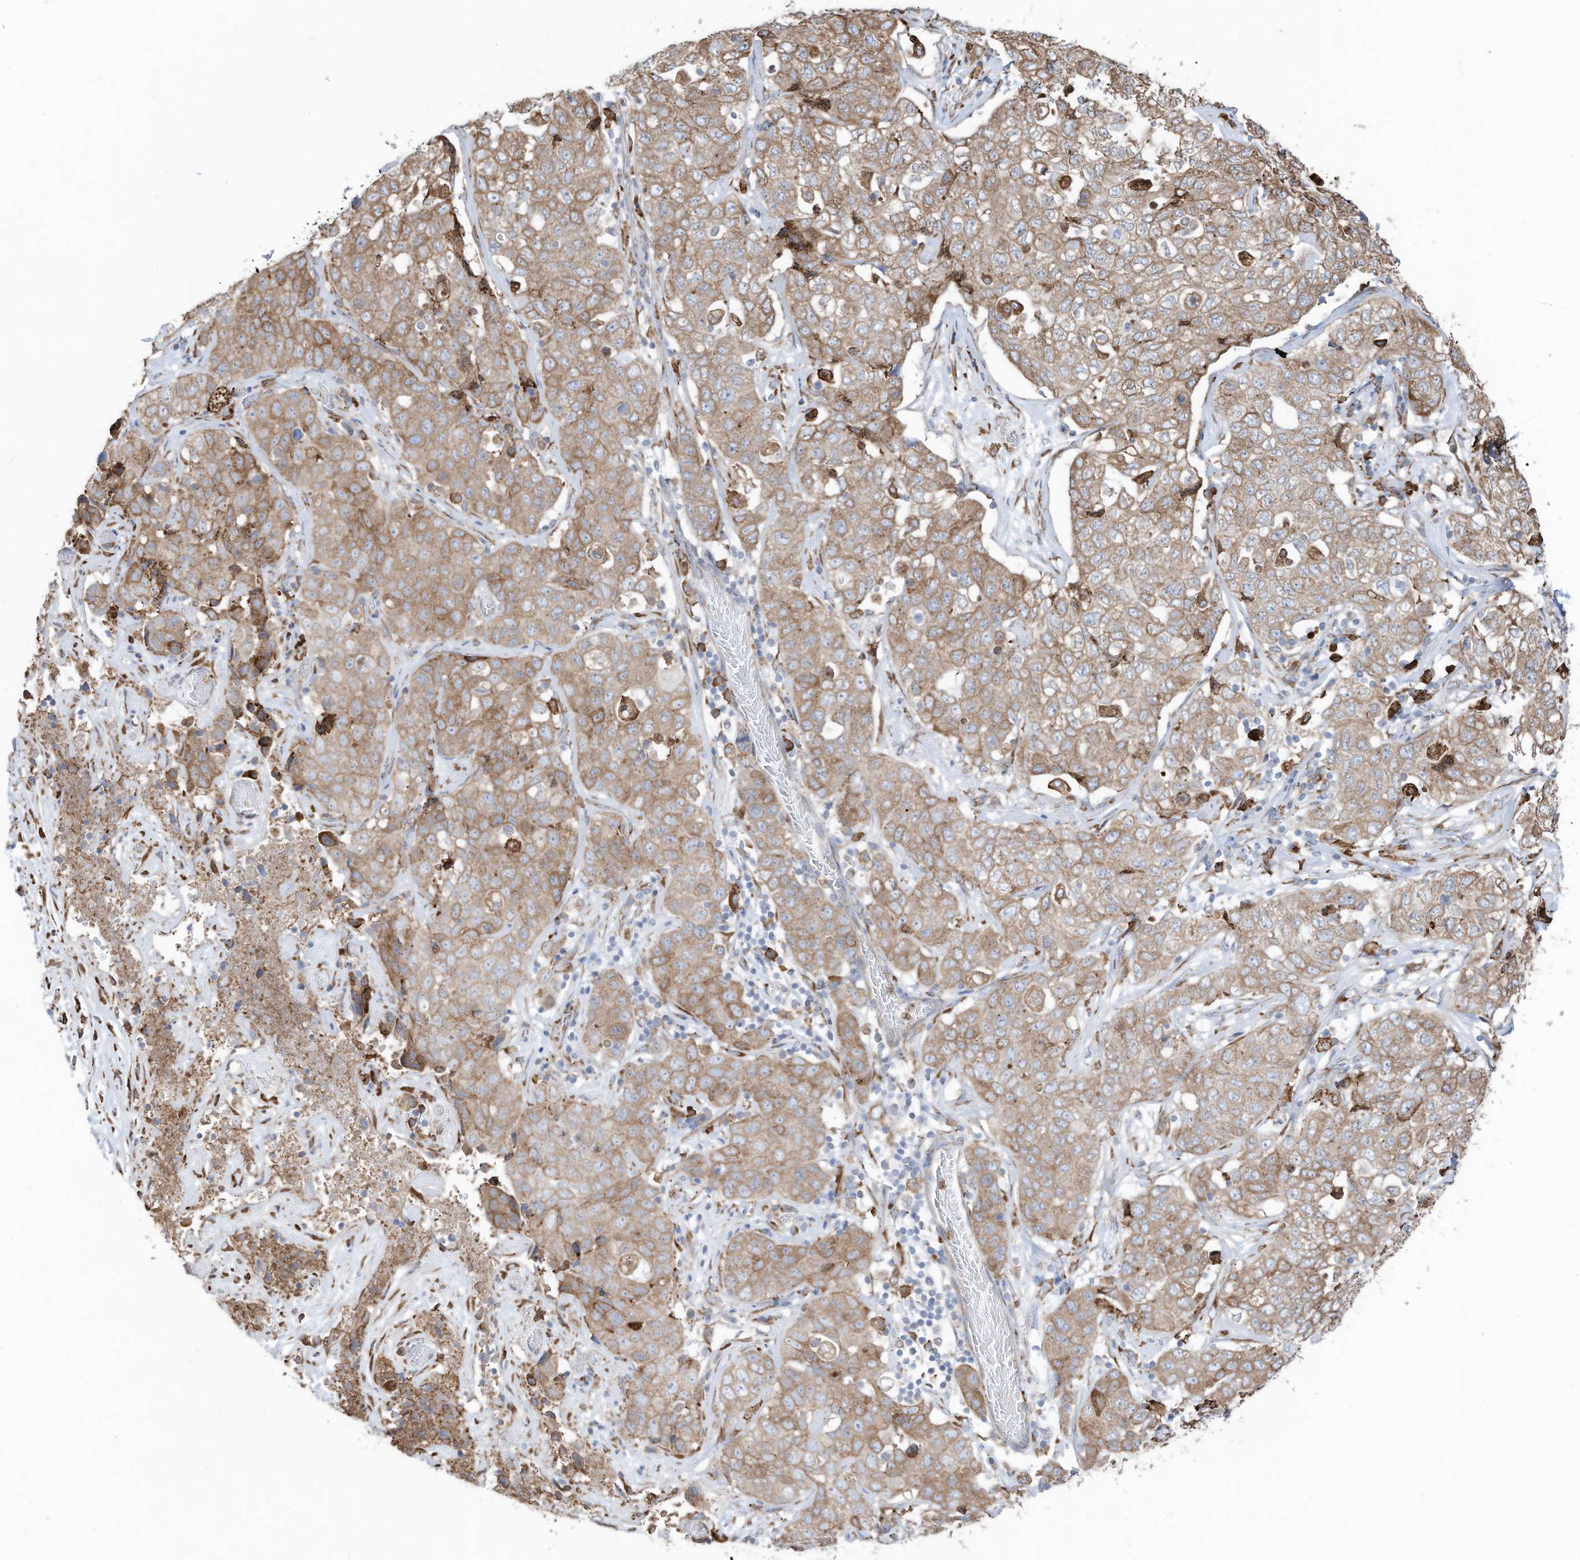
{"staining": {"intensity": "moderate", "quantity": ">75%", "location": "cytoplasmic/membranous"}, "tissue": "stomach cancer", "cell_type": "Tumor cells", "image_type": "cancer", "snomed": [{"axis": "morphology", "description": "Normal tissue, NOS"}, {"axis": "morphology", "description": "Adenocarcinoma, NOS"}, {"axis": "topography", "description": "Lymph node"}, {"axis": "topography", "description": "Stomach"}], "caption": "Tumor cells show medium levels of moderate cytoplasmic/membranous positivity in approximately >75% of cells in stomach cancer.", "gene": "ZNF354C", "patient": {"sex": "male", "age": 48}}